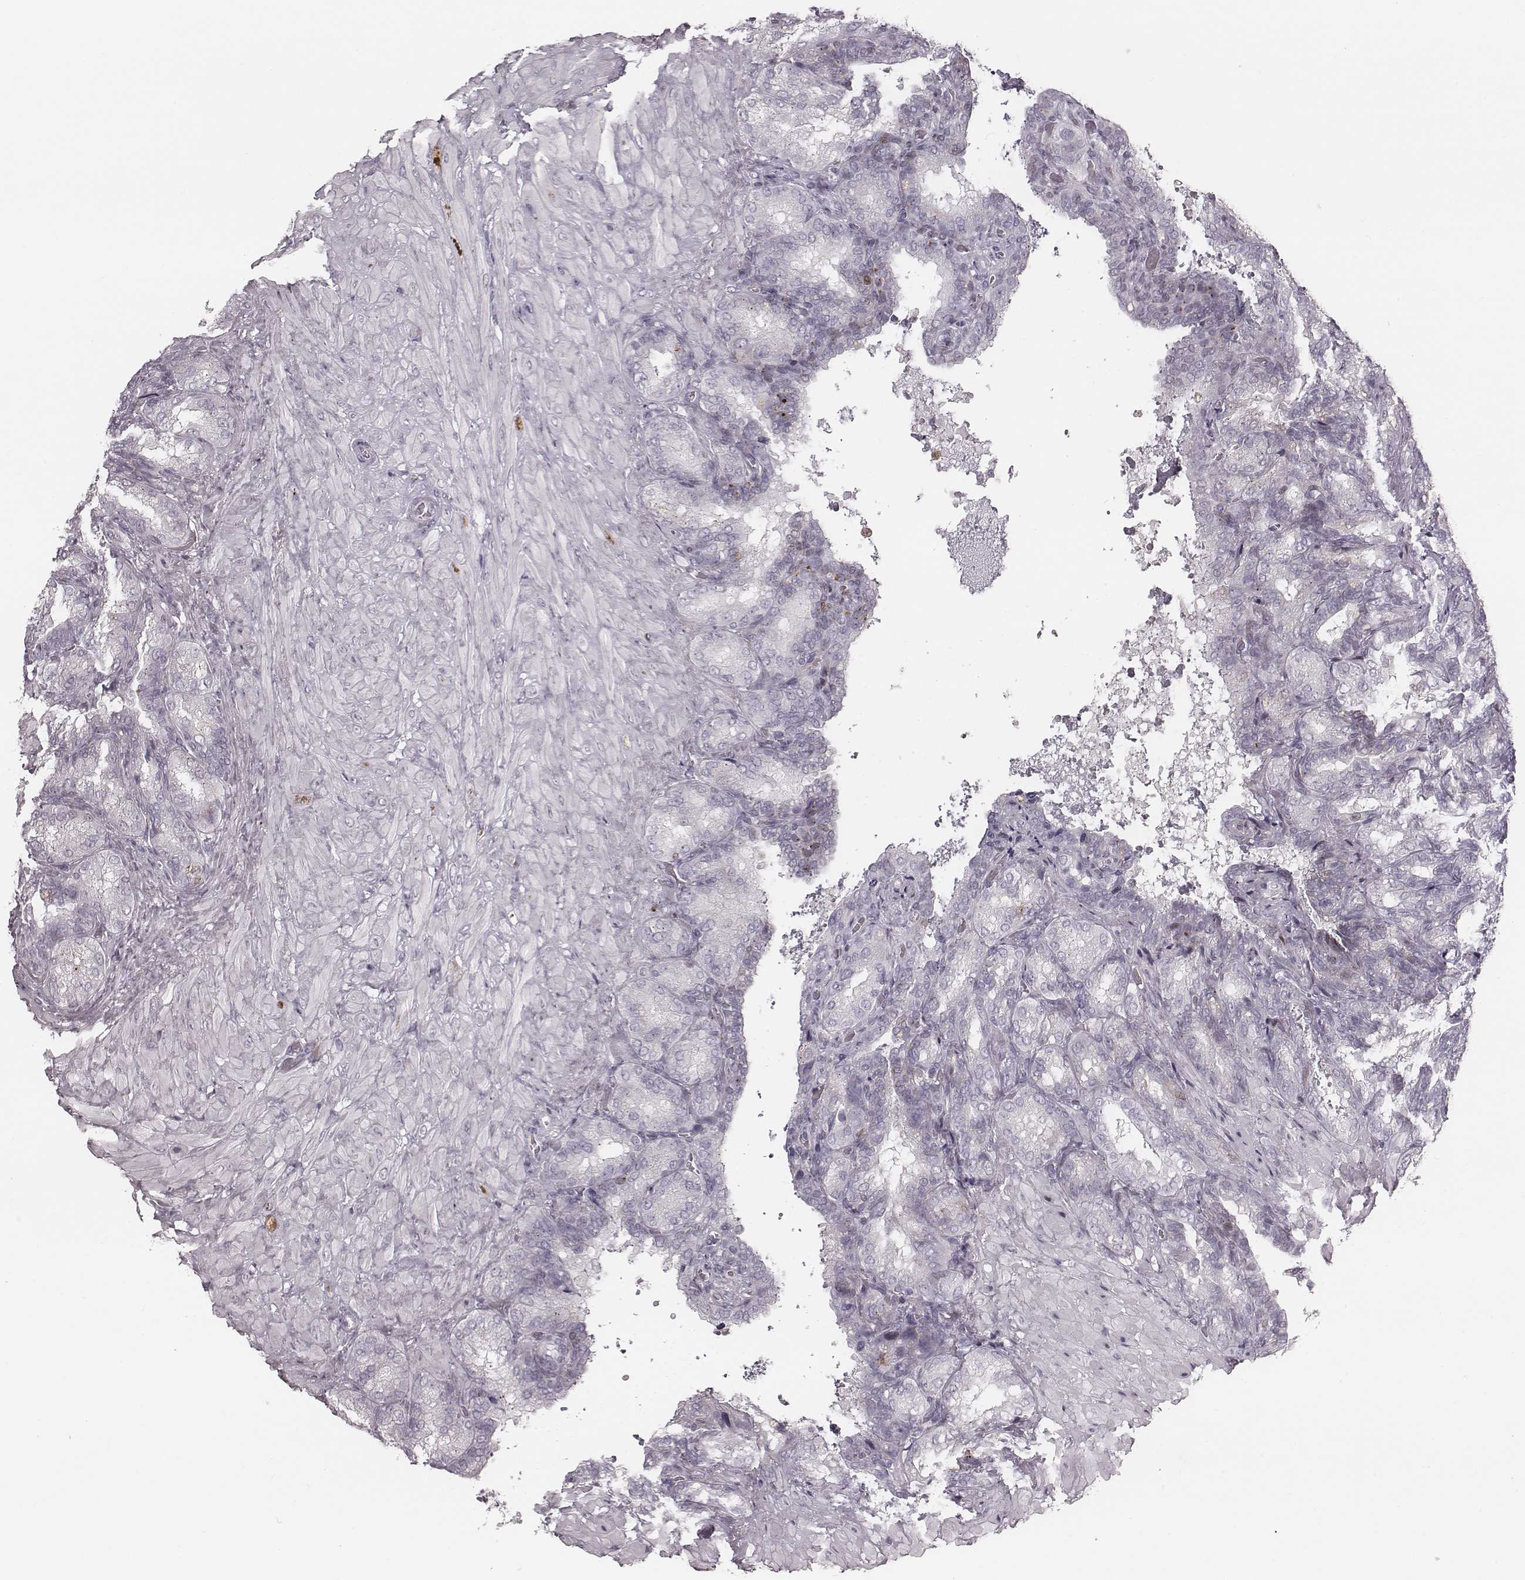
{"staining": {"intensity": "negative", "quantity": "none", "location": "none"}, "tissue": "seminal vesicle", "cell_type": "Glandular cells", "image_type": "normal", "snomed": [{"axis": "morphology", "description": "Normal tissue, NOS"}, {"axis": "topography", "description": "Seminal veicle"}], "caption": "Image shows no significant protein expression in glandular cells of benign seminal vesicle. (DAB immunohistochemistry (IHC), high magnification).", "gene": "NDC1", "patient": {"sex": "male", "age": 68}}